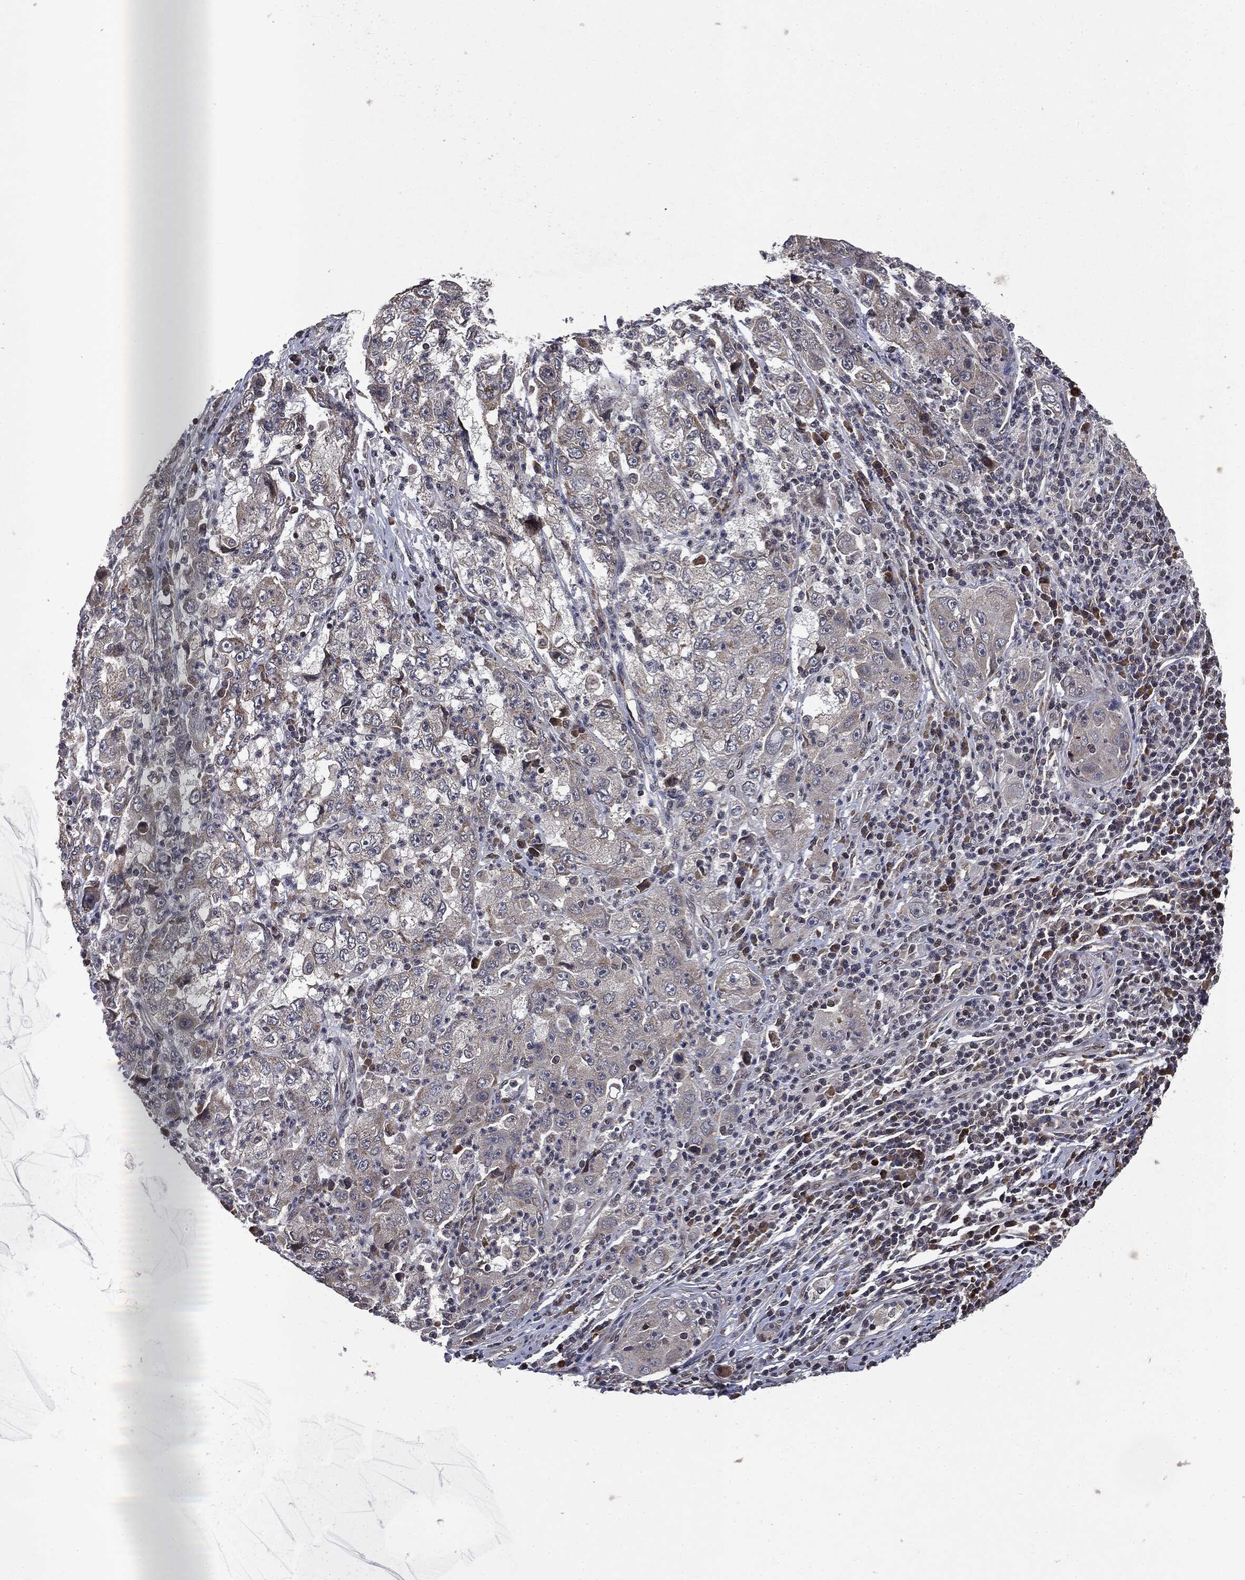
{"staining": {"intensity": "weak", "quantity": "25%-75%", "location": "cytoplasmic/membranous"}, "tissue": "cervical cancer", "cell_type": "Tumor cells", "image_type": "cancer", "snomed": [{"axis": "morphology", "description": "Squamous cell carcinoma, NOS"}, {"axis": "topography", "description": "Cervix"}], "caption": "IHC image of cervical cancer (squamous cell carcinoma) stained for a protein (brown), which demonstrates low levels of weak cytoplasmic/membranous positivity in approximately 25%-75% of tumor cells.", "gene": "PLPPR2", "patient": {"sex": "female", "age": 36}}